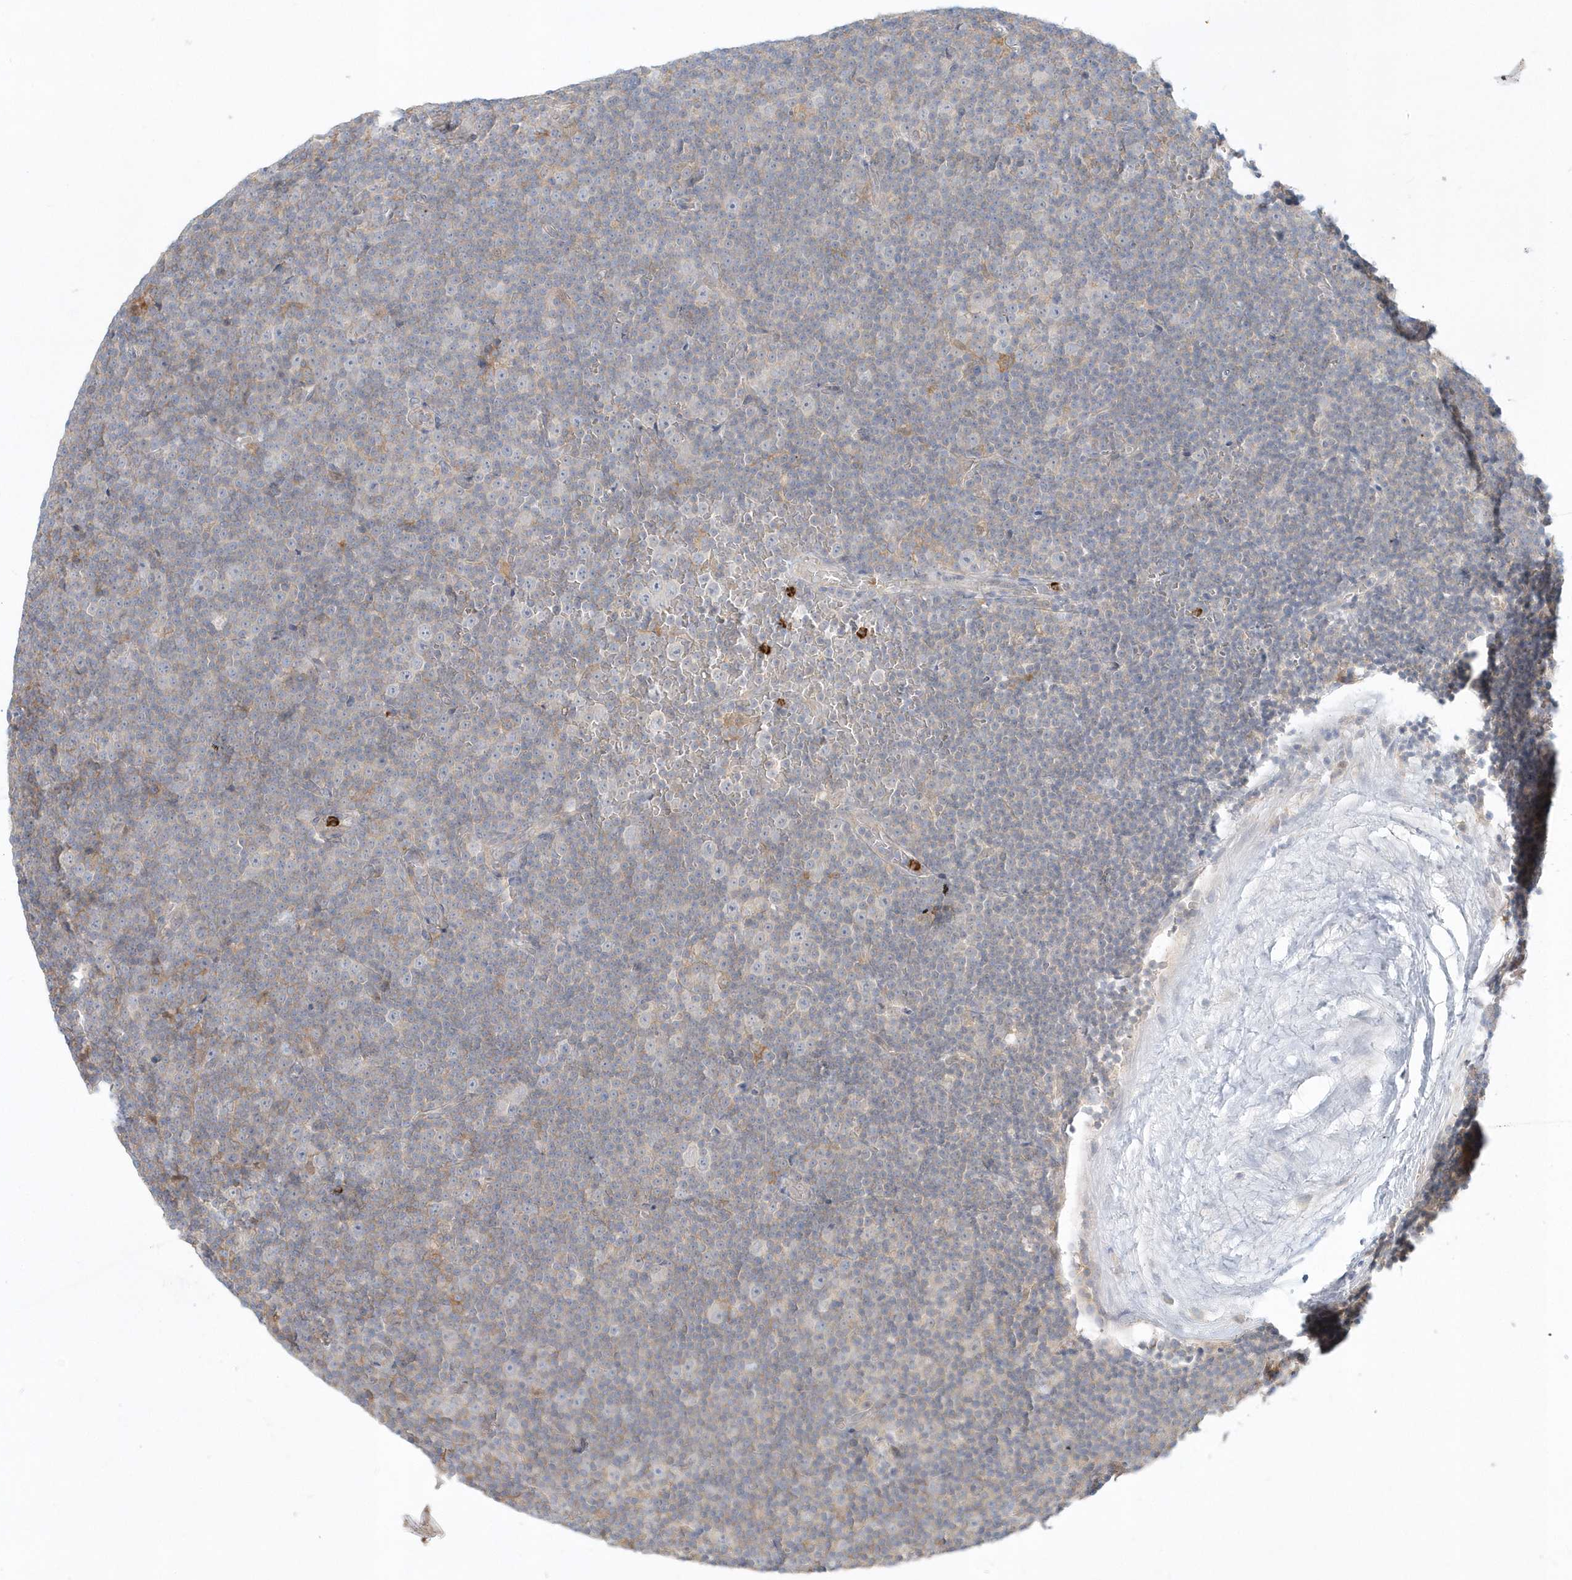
{"staining": {"intensity": "weak", "quantity": "<25%", "location": "cytoplasmic/membranous"}, "tissue": "lymphoma", "cell_type": "Tumor cells", "image_type": "cancer", "snomed": [{"axis": "morphology", "description": "Malignant lymphoma, non-Hodgkin's type, Low grade"}, {"axis": "topography", "description": "Lymph node"}], "caption": "IHC of lymphoma demonstrates no expression in tumor cells.", "gene": "RNF7", "patient": {"sex": "female", "age": 67}}